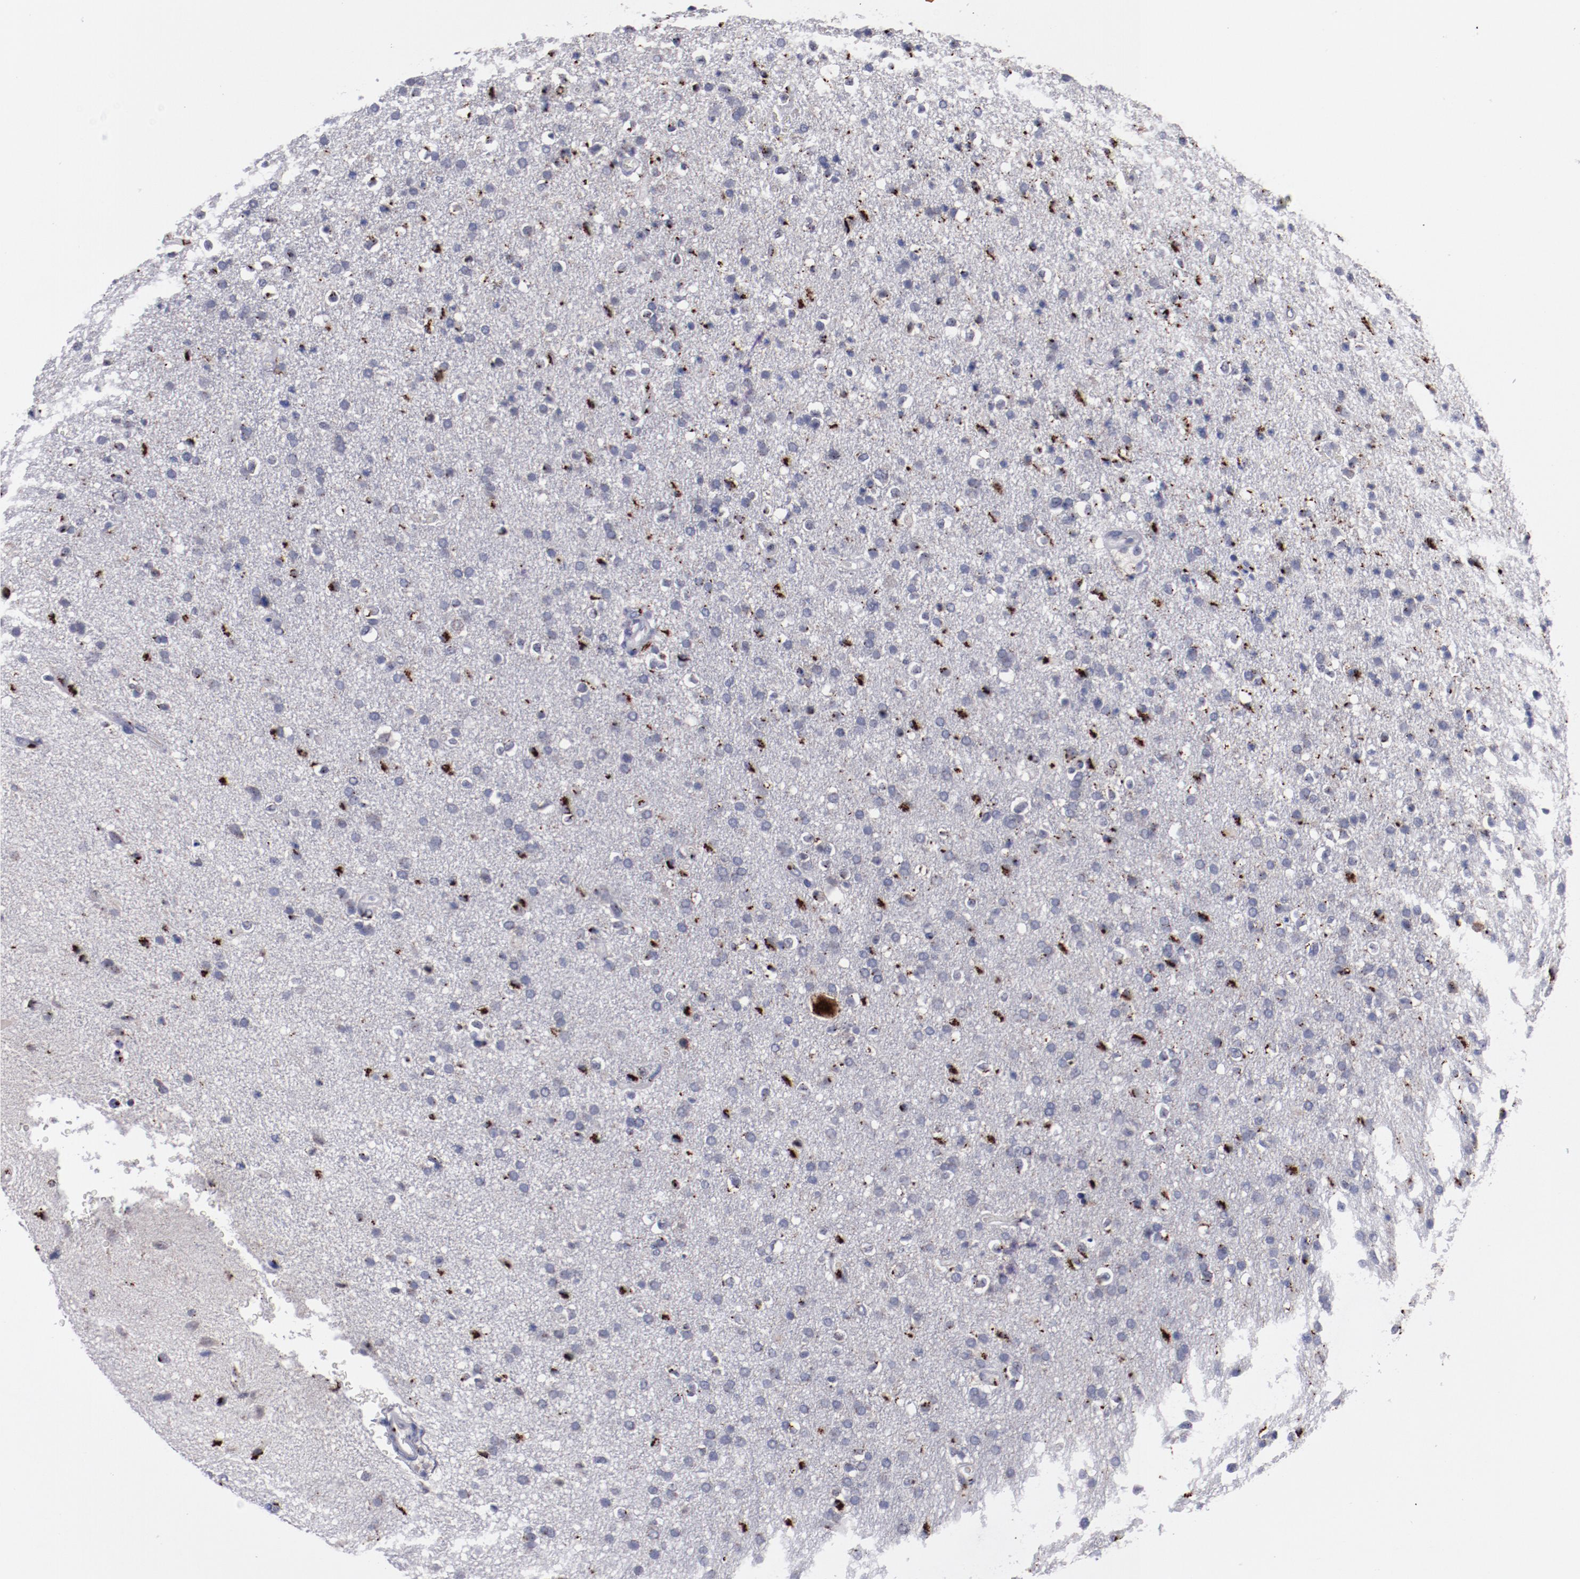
{"staining": {"intensity": "strong", "quantity": "25%-75%", "location": "cytoplasmic/membranous"}, "tissue": "glioma", "cell_type": "Tumor cells", "image_type": "cancer", "snomed": [{"axis": "morphology", "description": "Glioma, malignant, High grade"}, {"axis": "topography", "description": "Brain"}], "caption": "Protein staining exhibits strong cytoplasmic/membranous expression in approximately 25%-75% of tumor cells in glioma. (DAB (3,3'-diaminobenzidine) IHC, brown staining for protein, blue staining for nuclei).", "gene": "GOLIM4", "patient": {"sex": "male", "age": 33}}